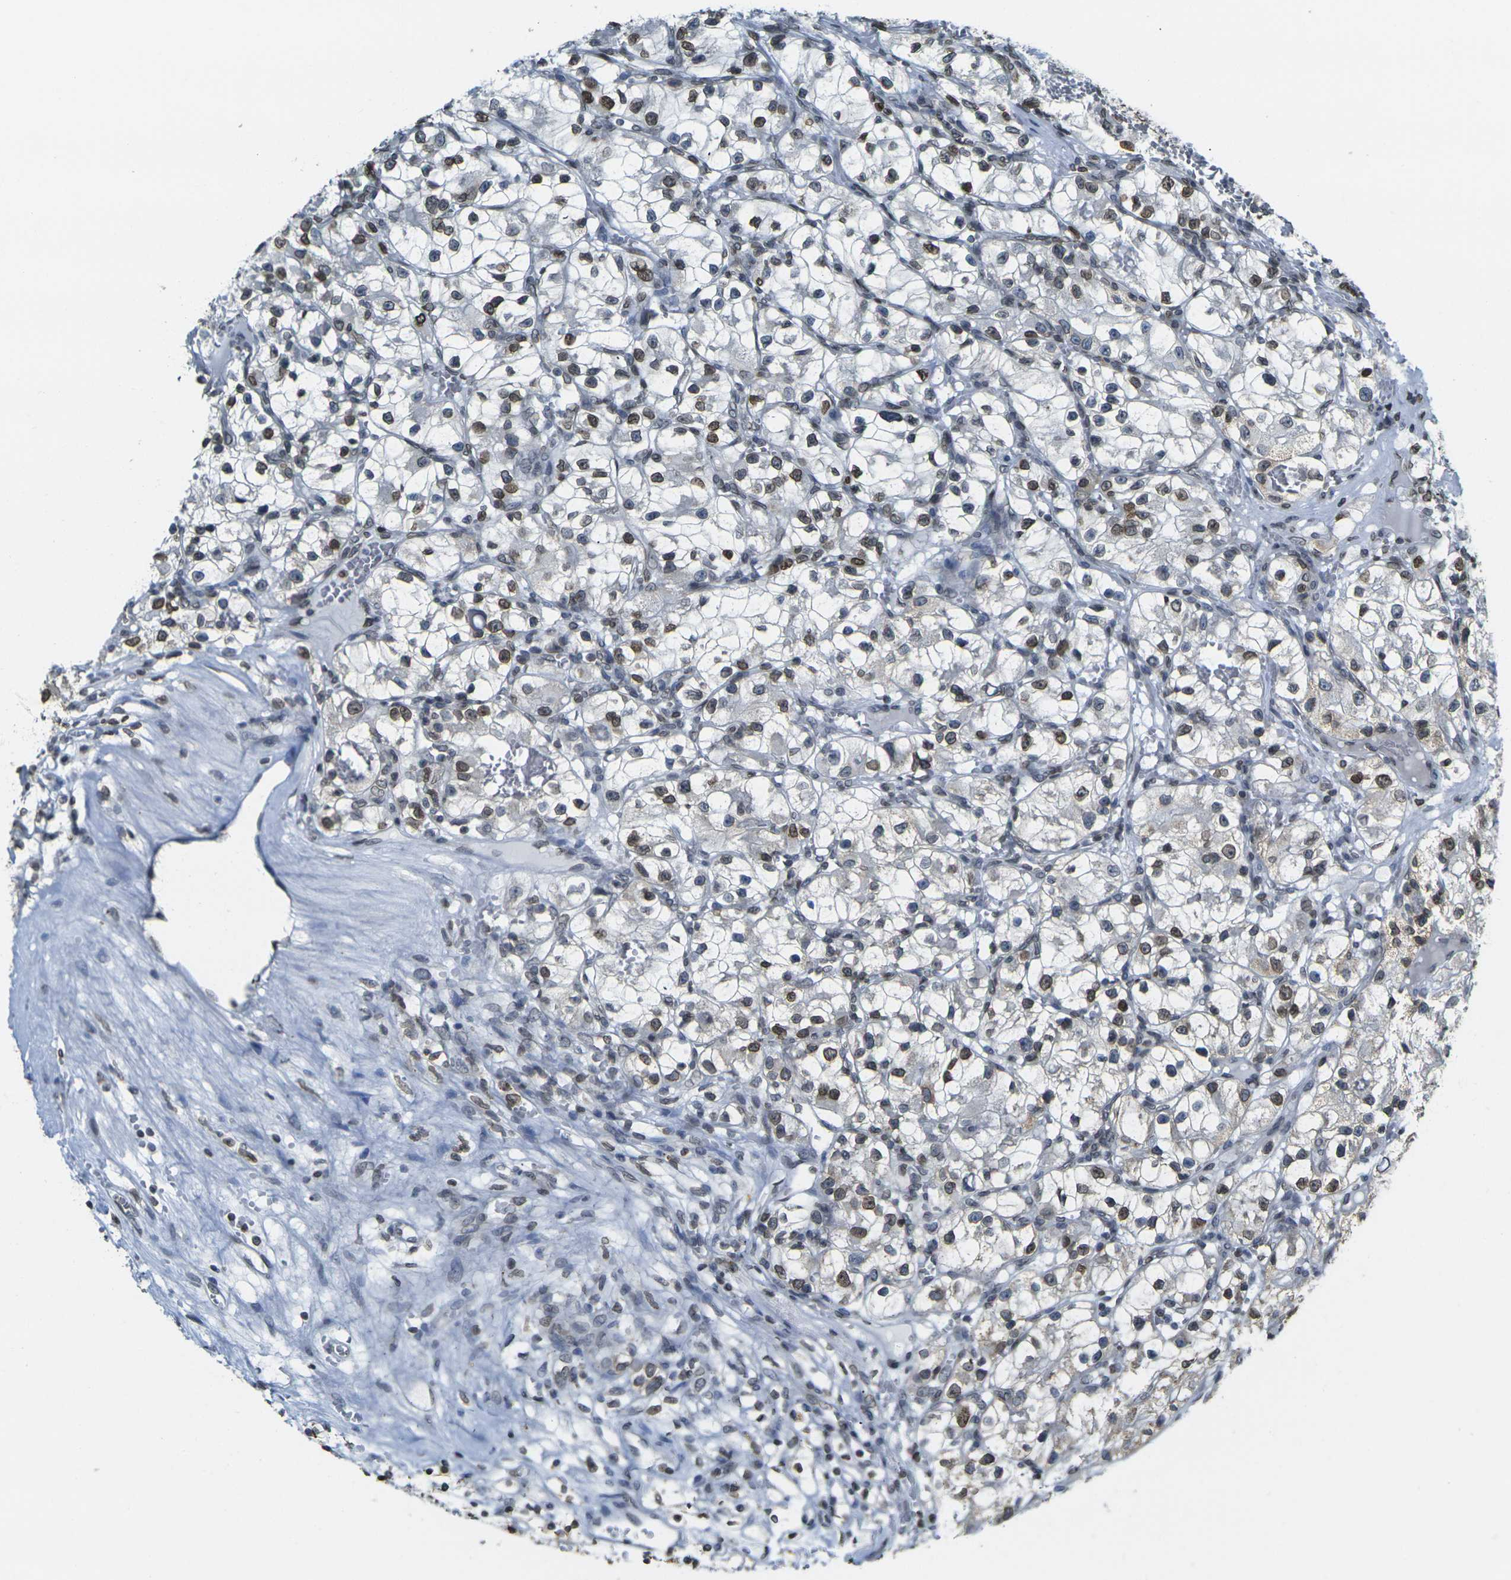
{"staining": {"intensity": "moderate", "quantity": ">75%", "location": "cytoplasmic/membranous,nuclear"}, "tissue": "renal cancer", "cell_type": "Tumor cells", "image_type": "cancer", "snomed": [{"axis": "morphology", "description": "Adenocarcinoma, NOS"}, {"axis": "topography", "description": "Kidney"}], "caption": "Moderate cytoplasmic/membranous and nuclear expression is present in approximately >75% of tumor cells in renal cancer.", "gene": "BRDT", "patient": {"sex": "female", "age": 57}}